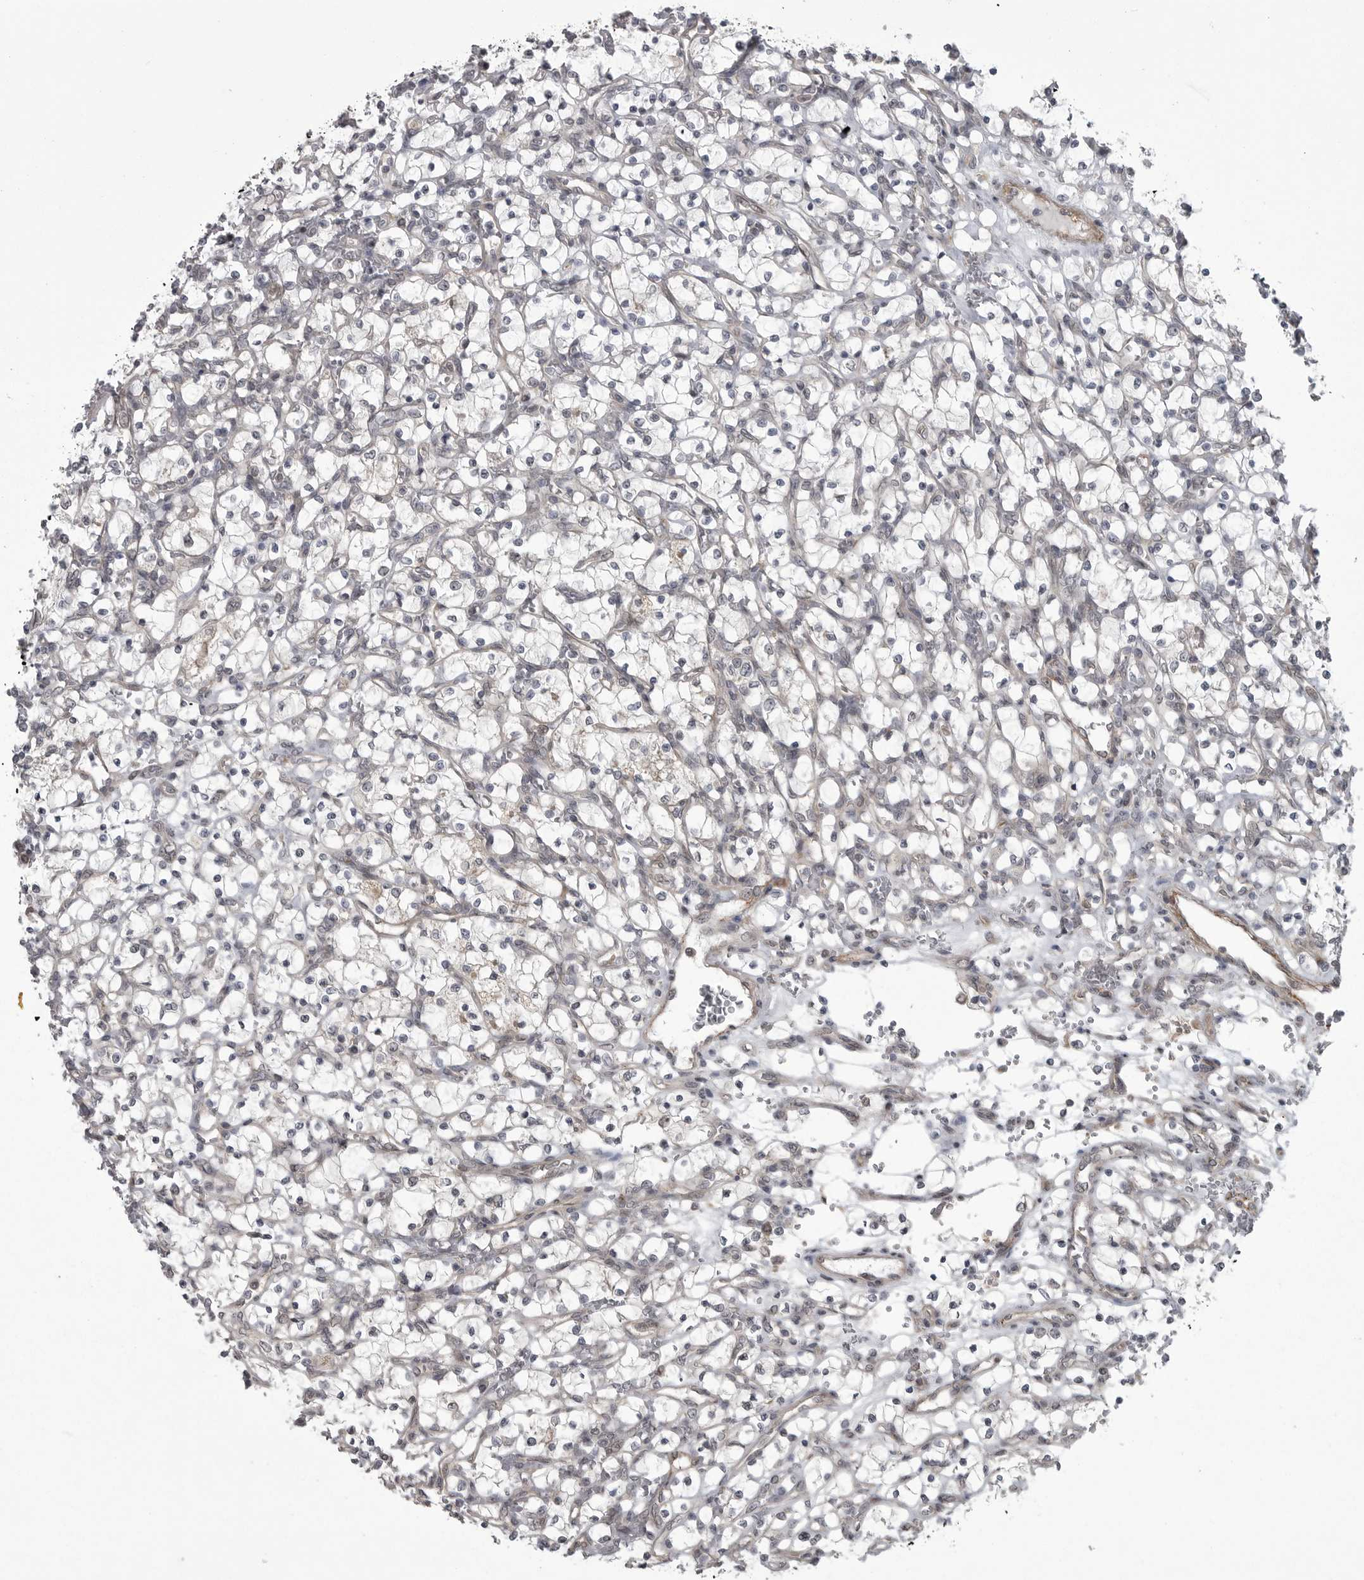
{"staining": {"intensity": "negative", "quantity": "none", "location": "none"}, "tissue": "renal cancer", "cell_type": "Tumor cells", "image_type": "cancer", "snomed": [{"axis": "morphology", "description": "Adenocarcinoma, NOS"}, {"axis": "topography", "description": "Kidney"}], "caption": "Immunohistochemistry image of human renal cancer (adenocarcinoma) stained for a protein (brown), which shows no expression in tumor cells.", "gene": "PPP1R9A", "patient": {"sex": "female", "age": 69}}